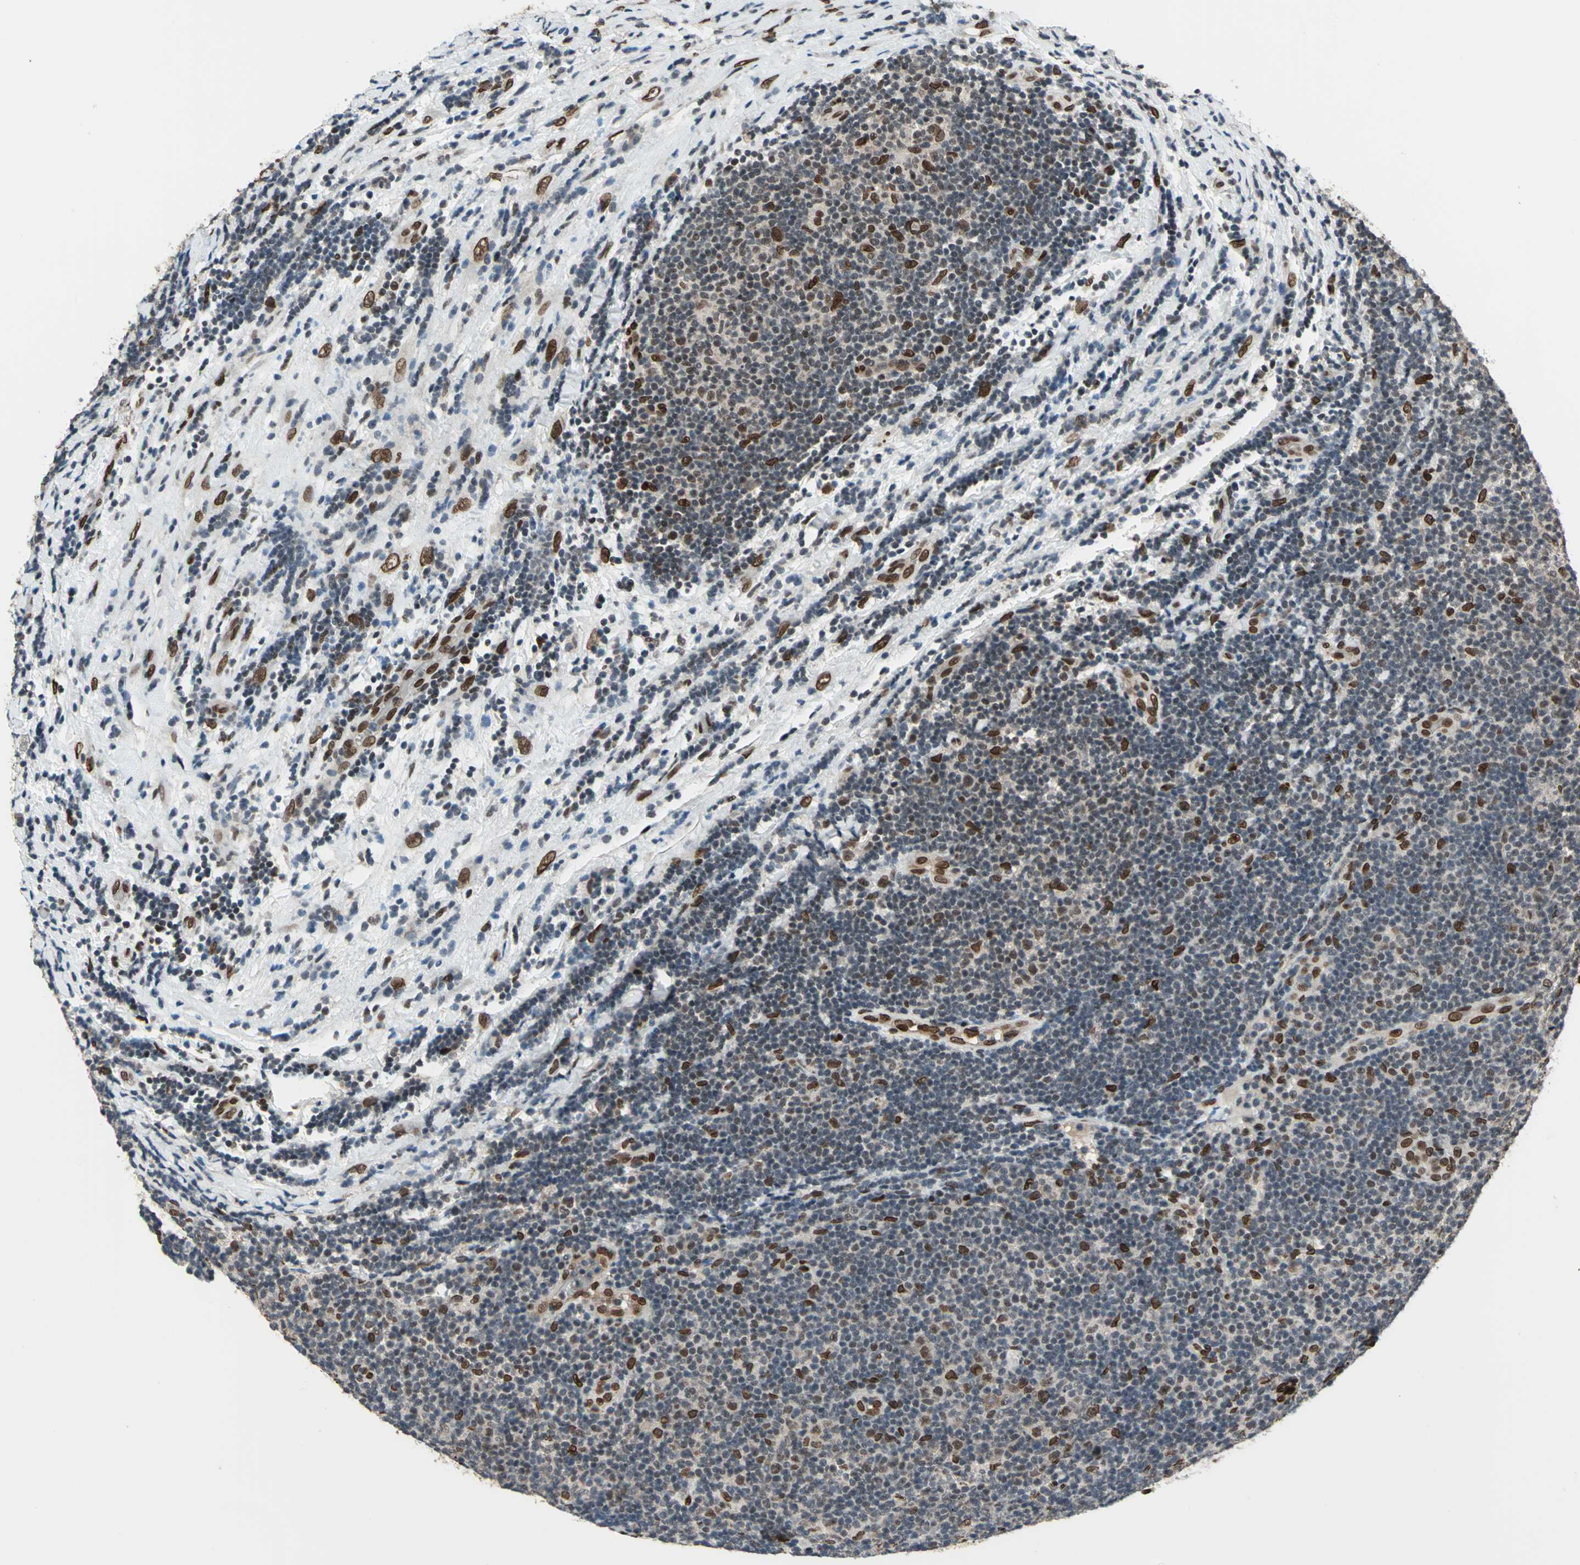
{"staining": {"intensity": "moderate", "quantity": "<25%", "location": "nuclear"}, "tissue": "lymphoma", "cell_type": "Tumor cells", "image_type": "cancer", "snomed": [{"axis": "morphology", "description": "Malignant lymphoma, non-Hodgkin's type, Low grade"}, {"axis": "topography", "description": "Lymph node"}], "caption": "Immunohistochemistry of human low-grade malignant lymphoma, non-Hodgkin's type displays low levels of moderate nuclear staining in approximately <25% of tumor cells.", "gene": "ISY1", "patient": {"sex": "male", "age": 83}}